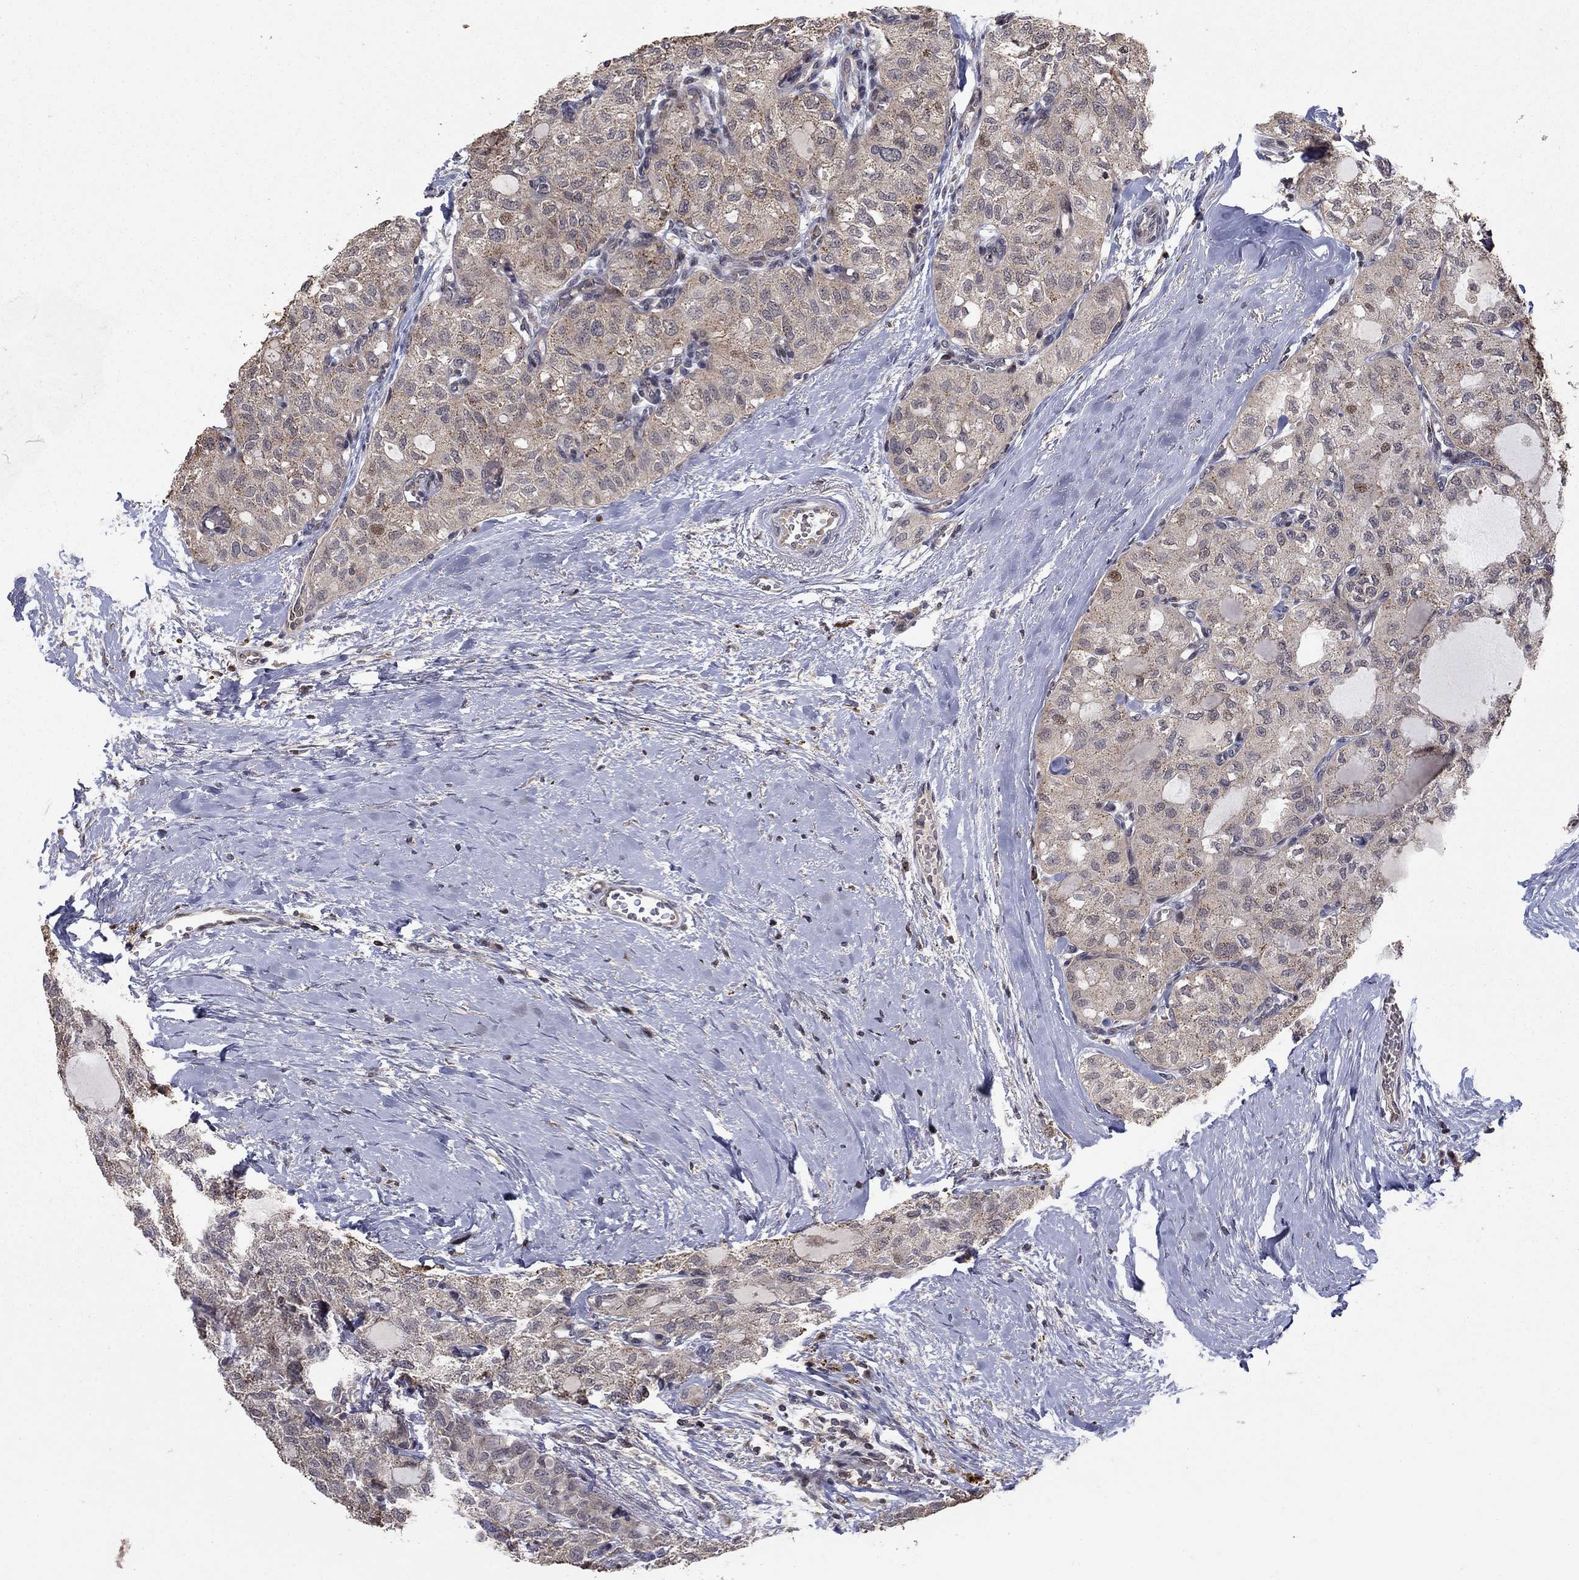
{"staining": {"intensity": "moderate", "quantity": "<25%", "location": "cytoplasmic/membranous"}, "tissue": "thyroid cancer", "cell_type": "Tumor cells", "image_type": "cancer", "snomed": [{"axis": "morphology", "description": "Follicular adenoma carcinoma, NOS"}, {"axis": "topography", "description": "Thyroid gland"}], "caption": "Protein expression analysis of human thyroid cancer (follicular adenoma carcinoma) reveals moderate cytoplasmic/membranous positivity in about <25% of tumor cells.", "gene": "LPCAT4", "patient": {"sex": "male", "age": 75}}